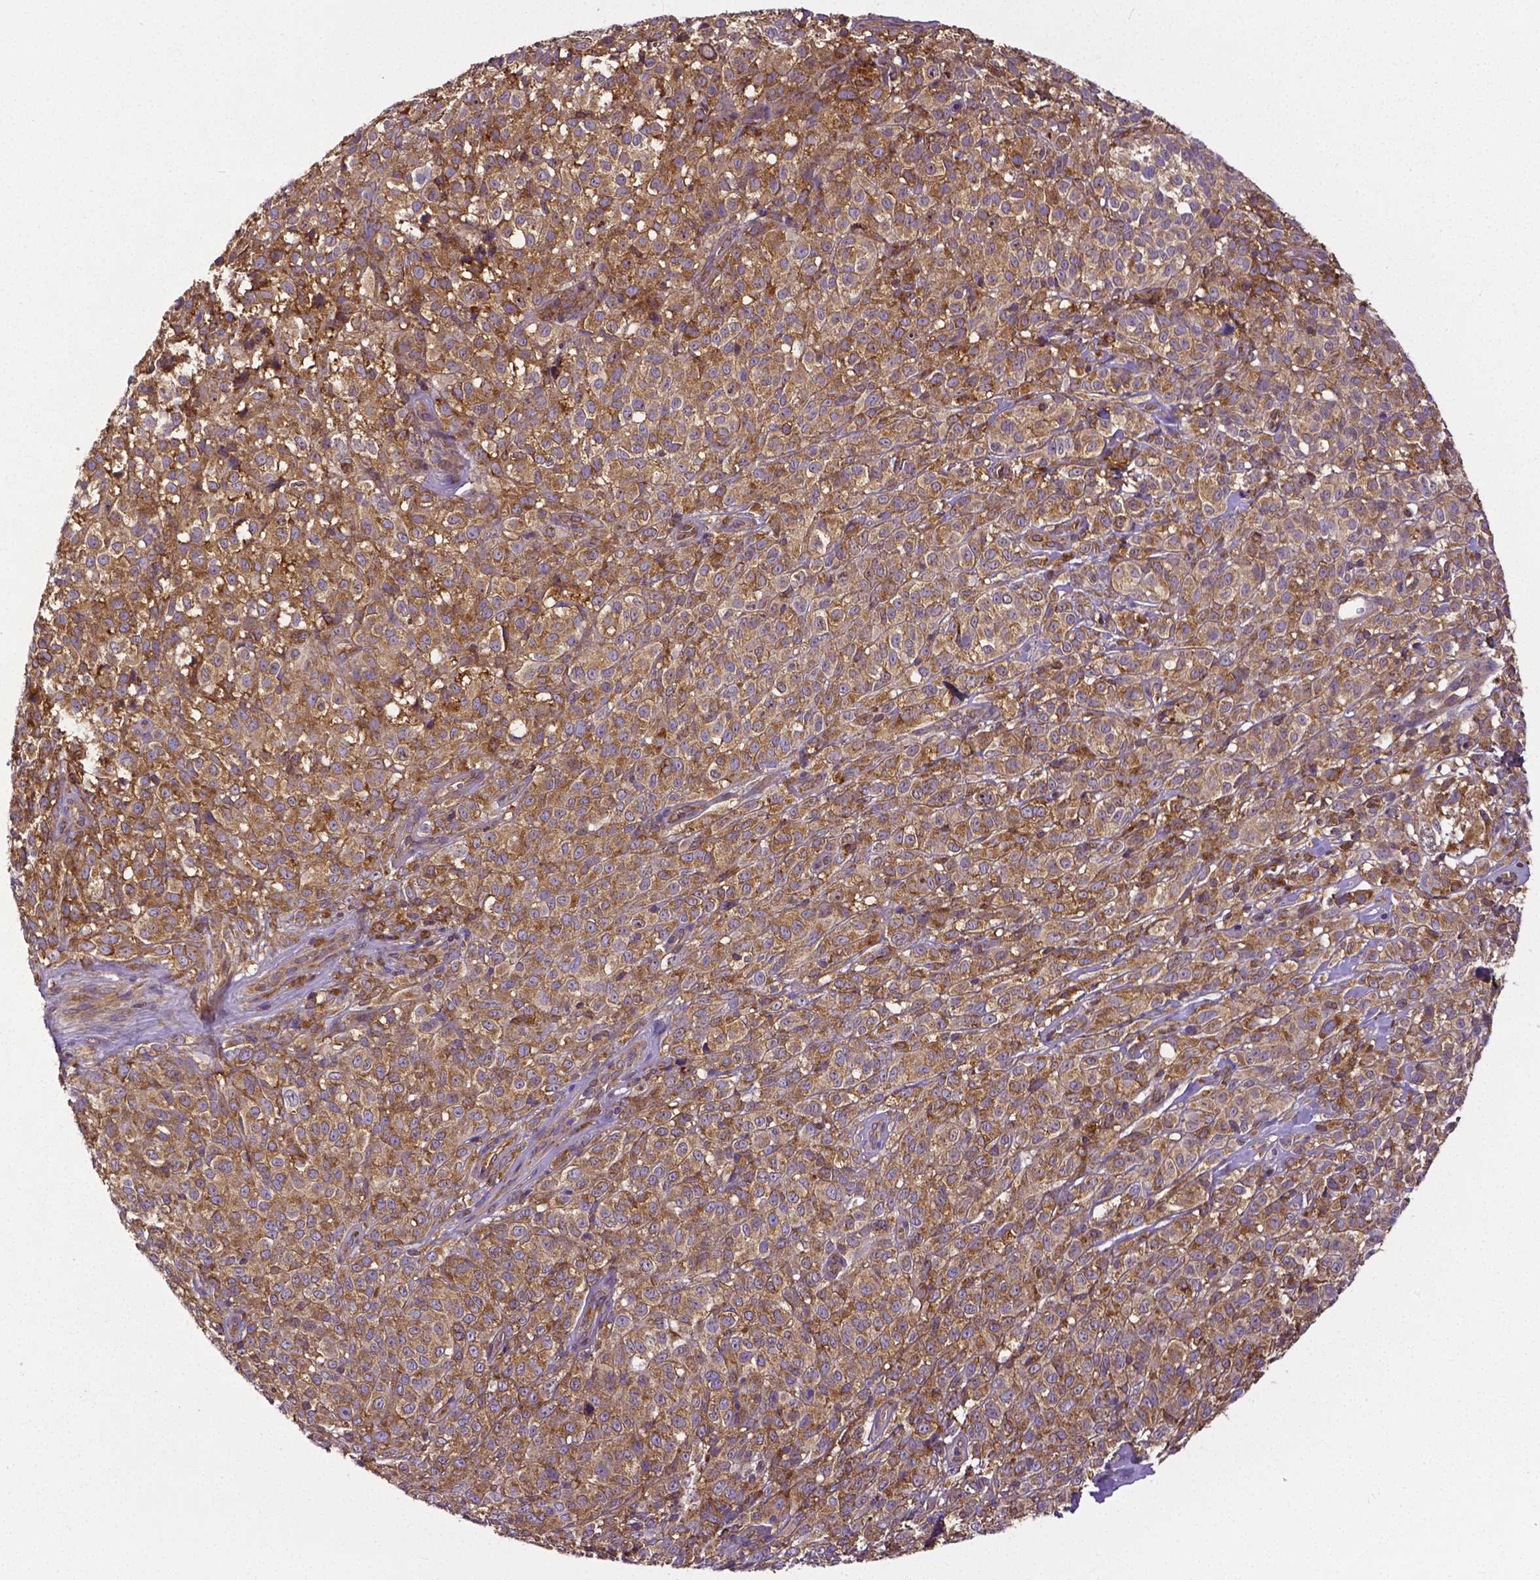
{"staining": {"intensity": "moderate", "quantity": ">75%", "location": "cytoplasmic/membranous"}, "tissue": "melanoma", "cell_type": "Tumor cells", "image_type": "cancer", "snomed": [{"axis": "morphology", "description": "Malignant melanoma, NOS"}, {"axis": "topography", "description": "Skin"}], "caption": "Malignant melanoma was stained to show a protein in brown. There is medium levels of moderate cytoplasmic/membranous staining in approximately >75% of tumor cells.", "gene": "DICER1", "patient": {"sex": "male", "age": 85}}